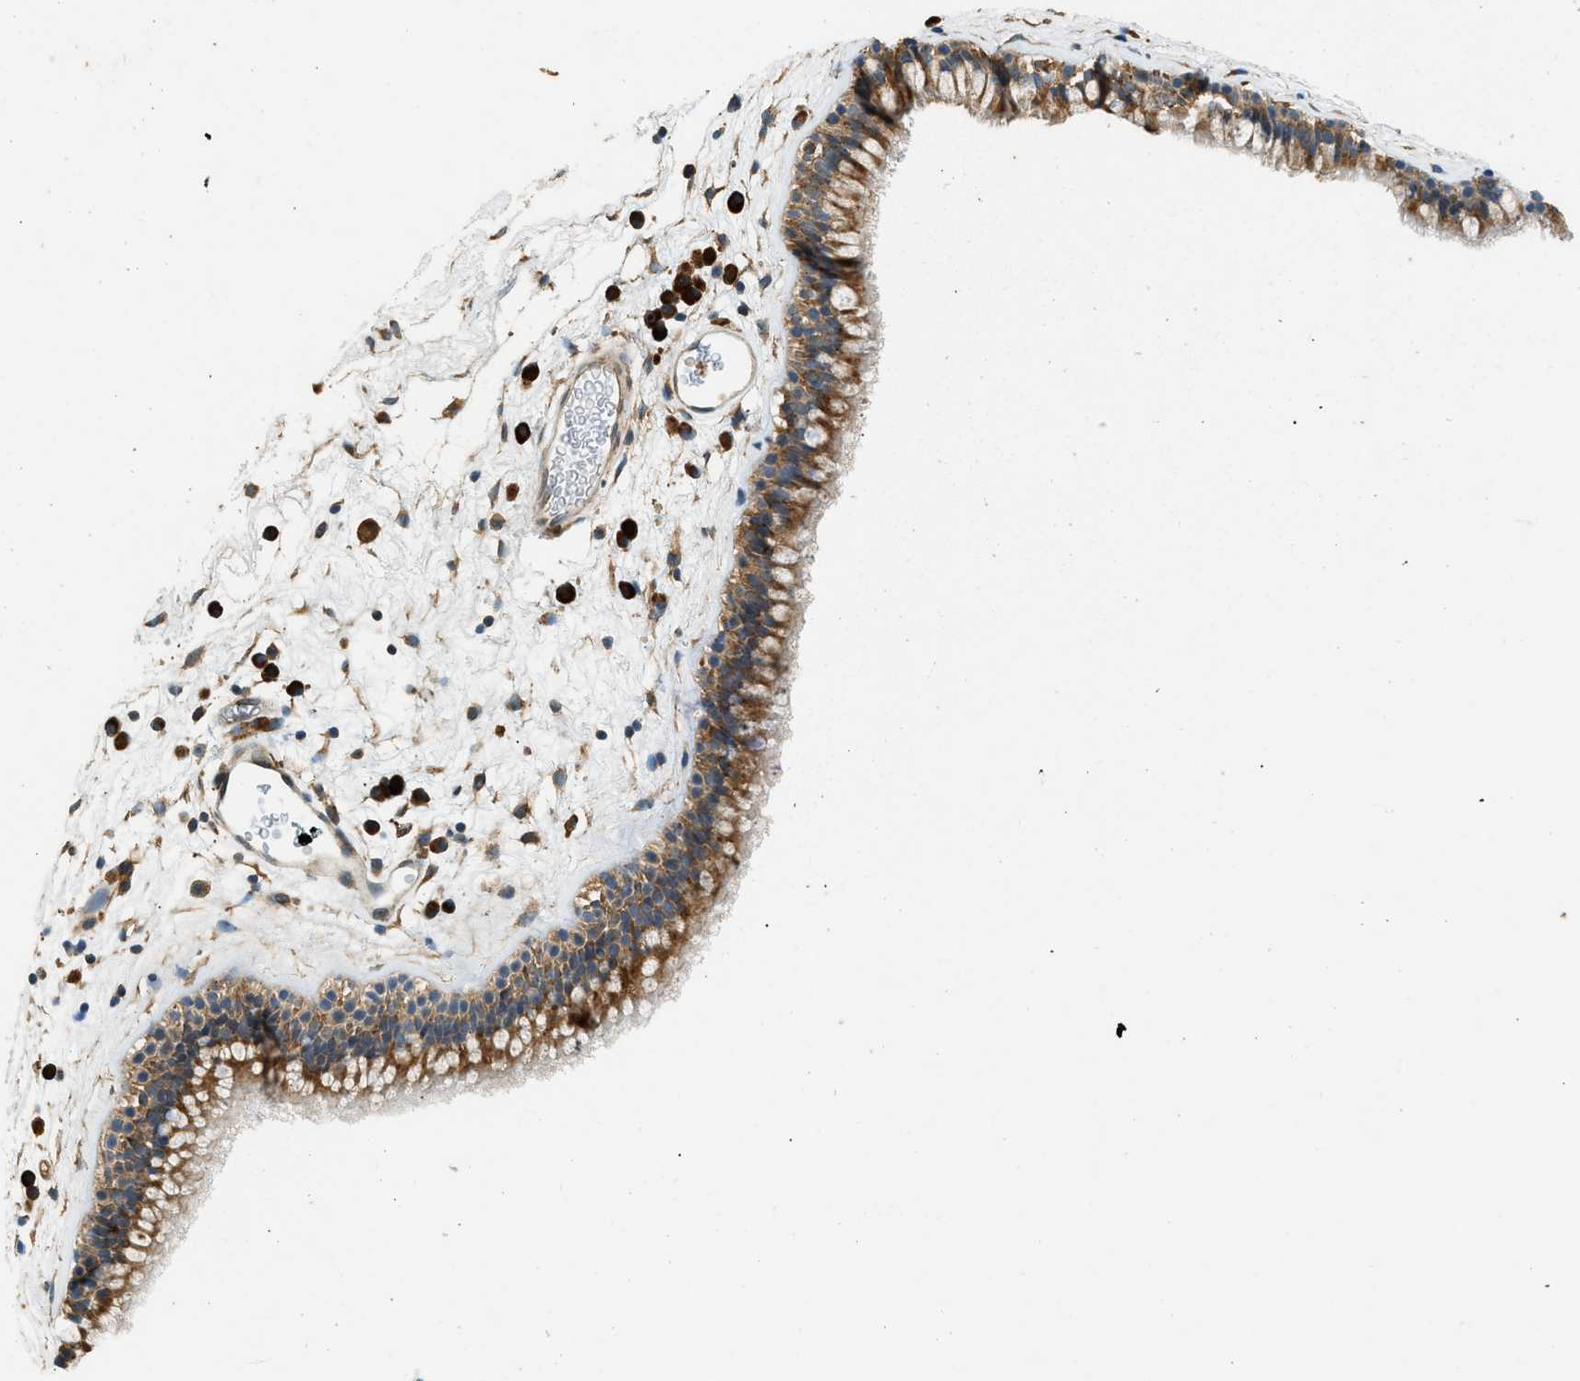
{"staining": {"intensity": "moderate", "quantity": ">75%", "location": "cytoplasmic/membranous"}, "tissue": "nasopharynx", "cell_type": "Respiratory epithelial cells", "image_type": "normal", "snomed": [{"axis": "morphology", "description": "Normal tissue, NOS"}, {"axis": "morphology", "description": "Inflammation, NOS"}, {"axis": "topography", "description": "Nasopharynx"}], "caption": "Brown immunohistochemical staining in normal nasopharynx displays moderate cytoplasmic/membranous expression in about >75% of respiratory epithelial cells.", "gene": "CTSB", "patient": {"sex": "male", "age": 48}}